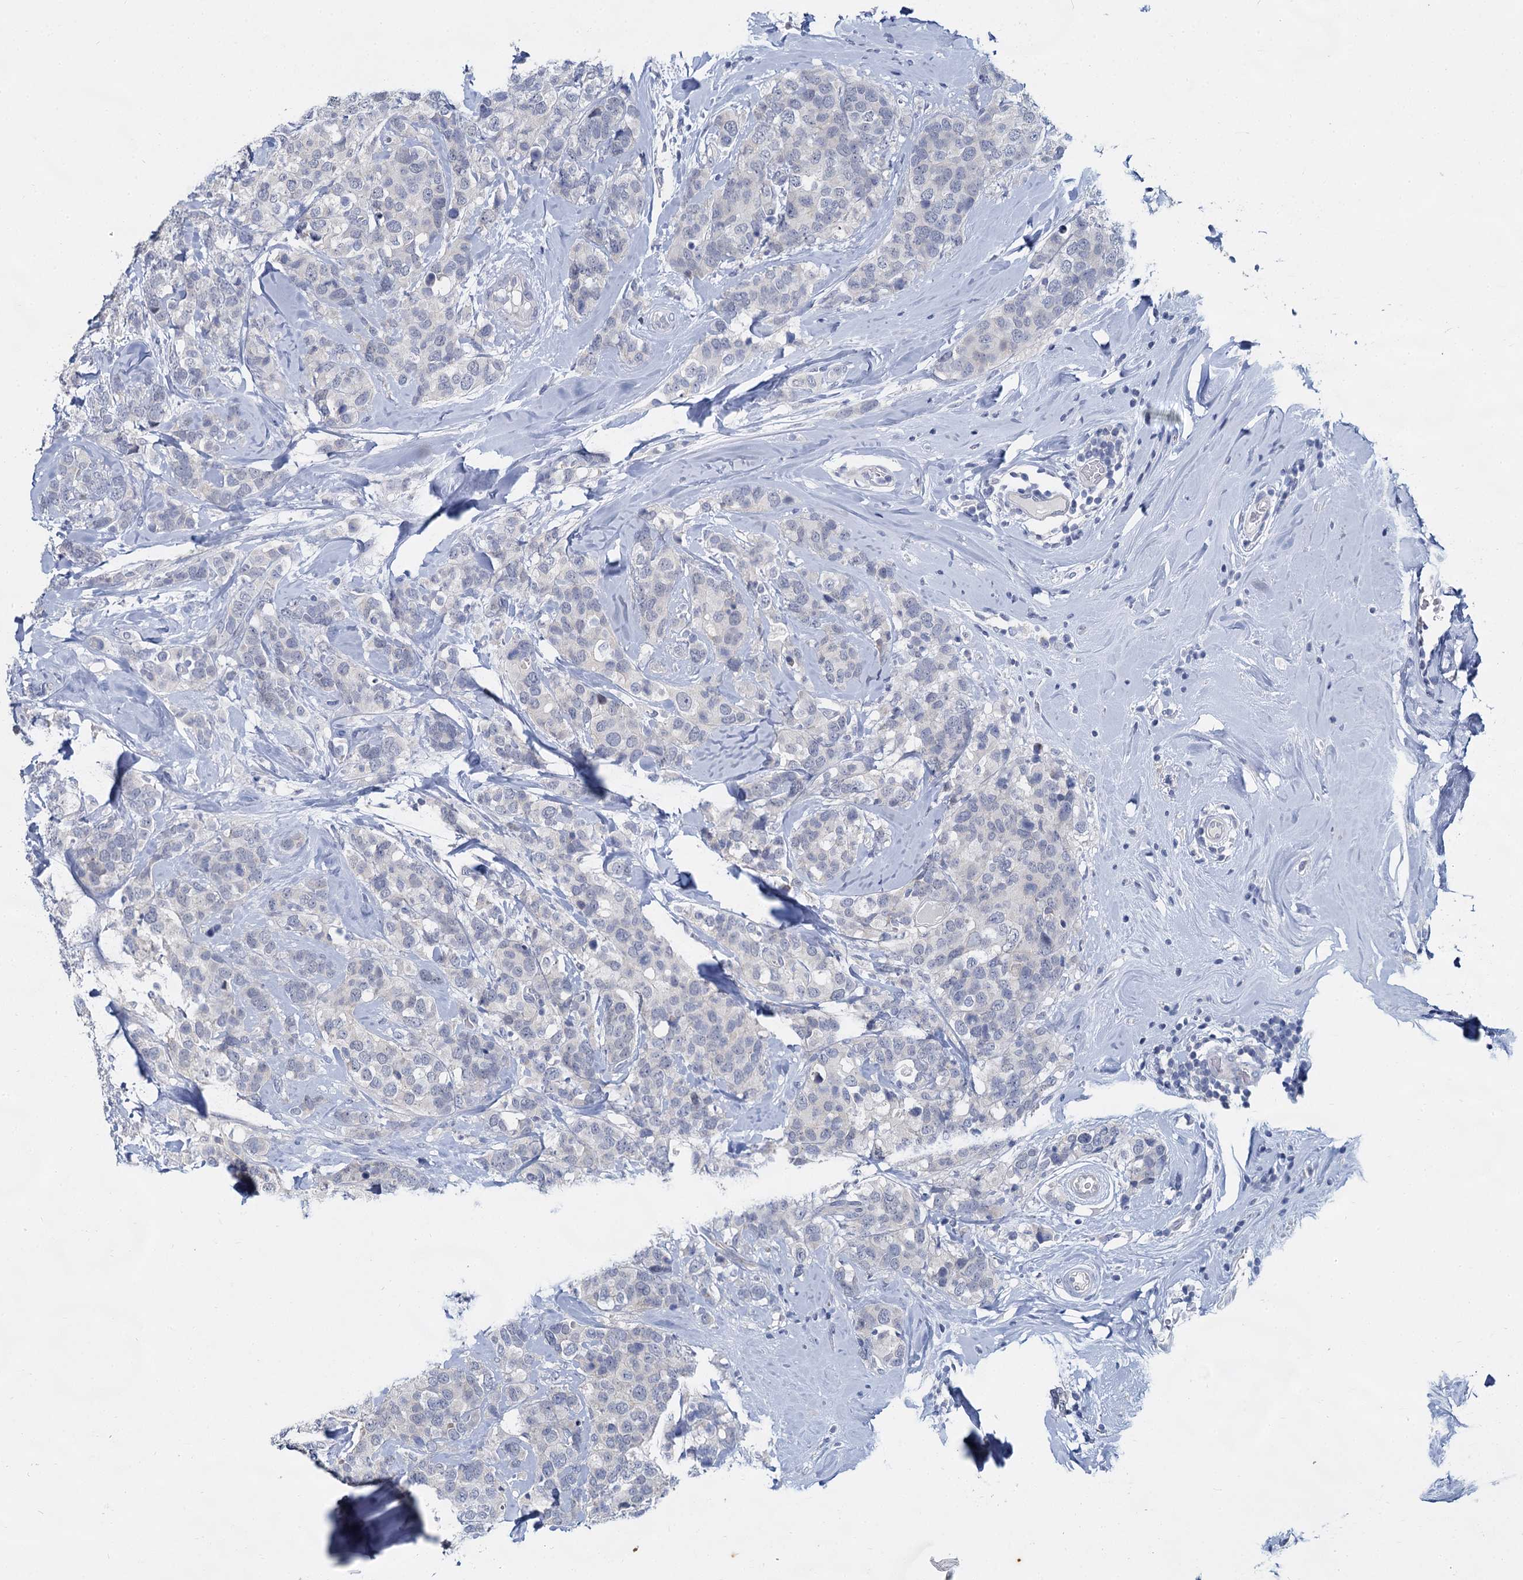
{"staining": {"intensity": "negative", "quantity": "none", "location": "none"}, "tissue": "breast cancer", "cell_type": "Tumor cells", "image_type": "cancer", "snomed": [{"axis": "morphology", "description": "Lobular carcinoma"}, {"axis": "topography", "description": "Breast"}], "caption": "IHC of human breast lobular carcinoma displays no expression in tumor cells.", "gene": "ACRBP", "patient": {"sex": "female", "age": 59}}